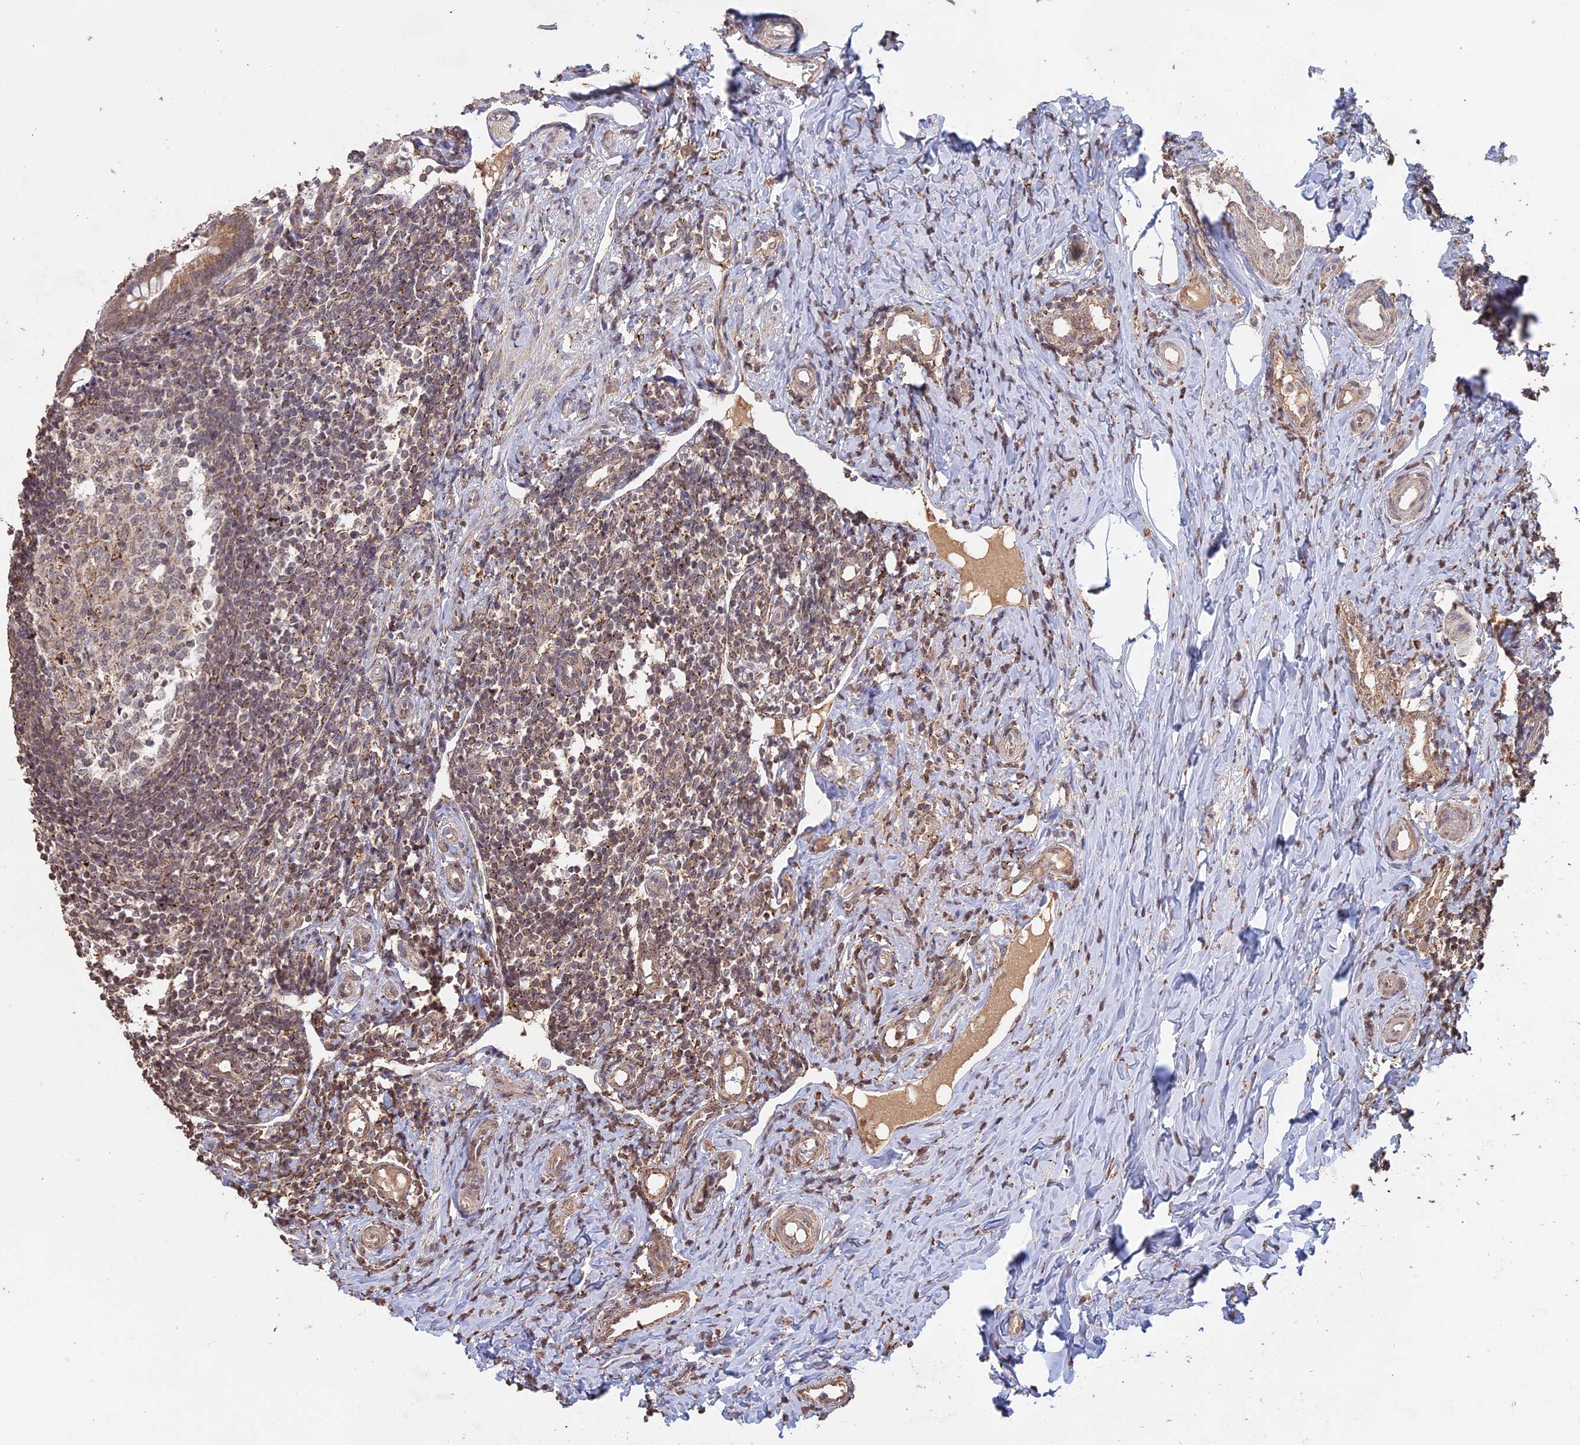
{"staining": {"intensity": "moderate", "quantity": ">75%", "location": "cytoplasmic/membranous"}, "tissue": "appendix", "cell_type": "Glandular cells", "image_type": "normal", "snomed": [{"axis": "morphology", "description": "Normal tissue, NOS"}, {"axis": "topography", "description": "Appendix"}], "caption": "Immunohistochemical staining of unremarkable appendix demonstrates moderate cytoplasmic/membranous protein staining in approximately >75% of glandular cells. (Stains: DAB (3,3'-diaminobenzidine) in brown, nuclei in blue, Microscopy: brightfield microscopy at high magnification).", "gene": "FAM210B", "patient": {"sex": "female", "age": 33}}